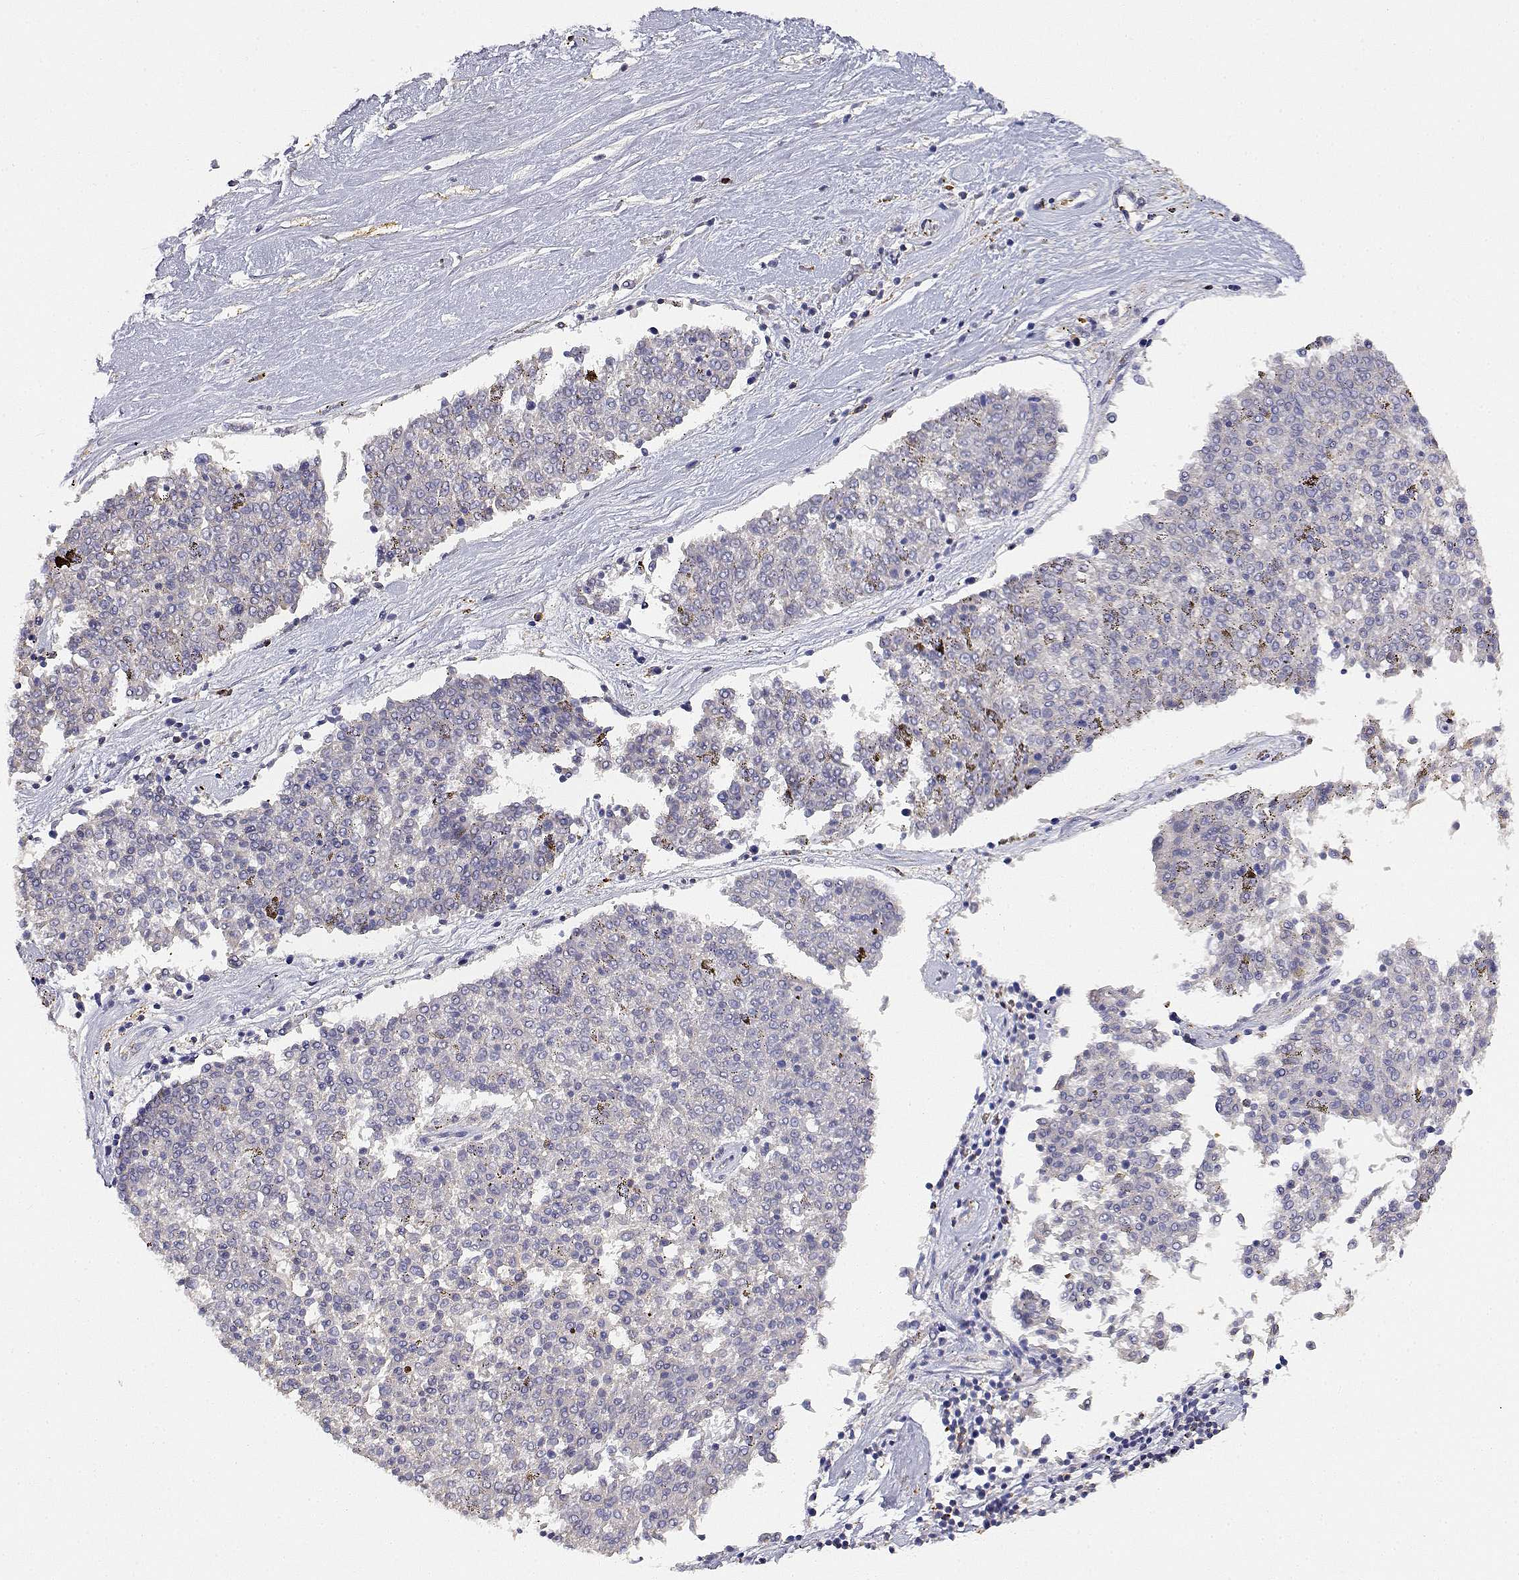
{"staining": {"intensity": "negative", "quantity": "none", "location": "none"}, "tissue": "melanoma", "cell_type": "Tumor cells", "image_type": "cancer", "snomed": [{"axis": "morphology", "description": "Malignant melanoma, NOS"}, {"axis": "topography", "description": "Skin"}], "caption": "A photomicrograph of malignant melanoma stained for a protein demonstrates no brown staining in tumor cells.", "gene": "ADA", "patient": {"sex": "female", "age": 72}}